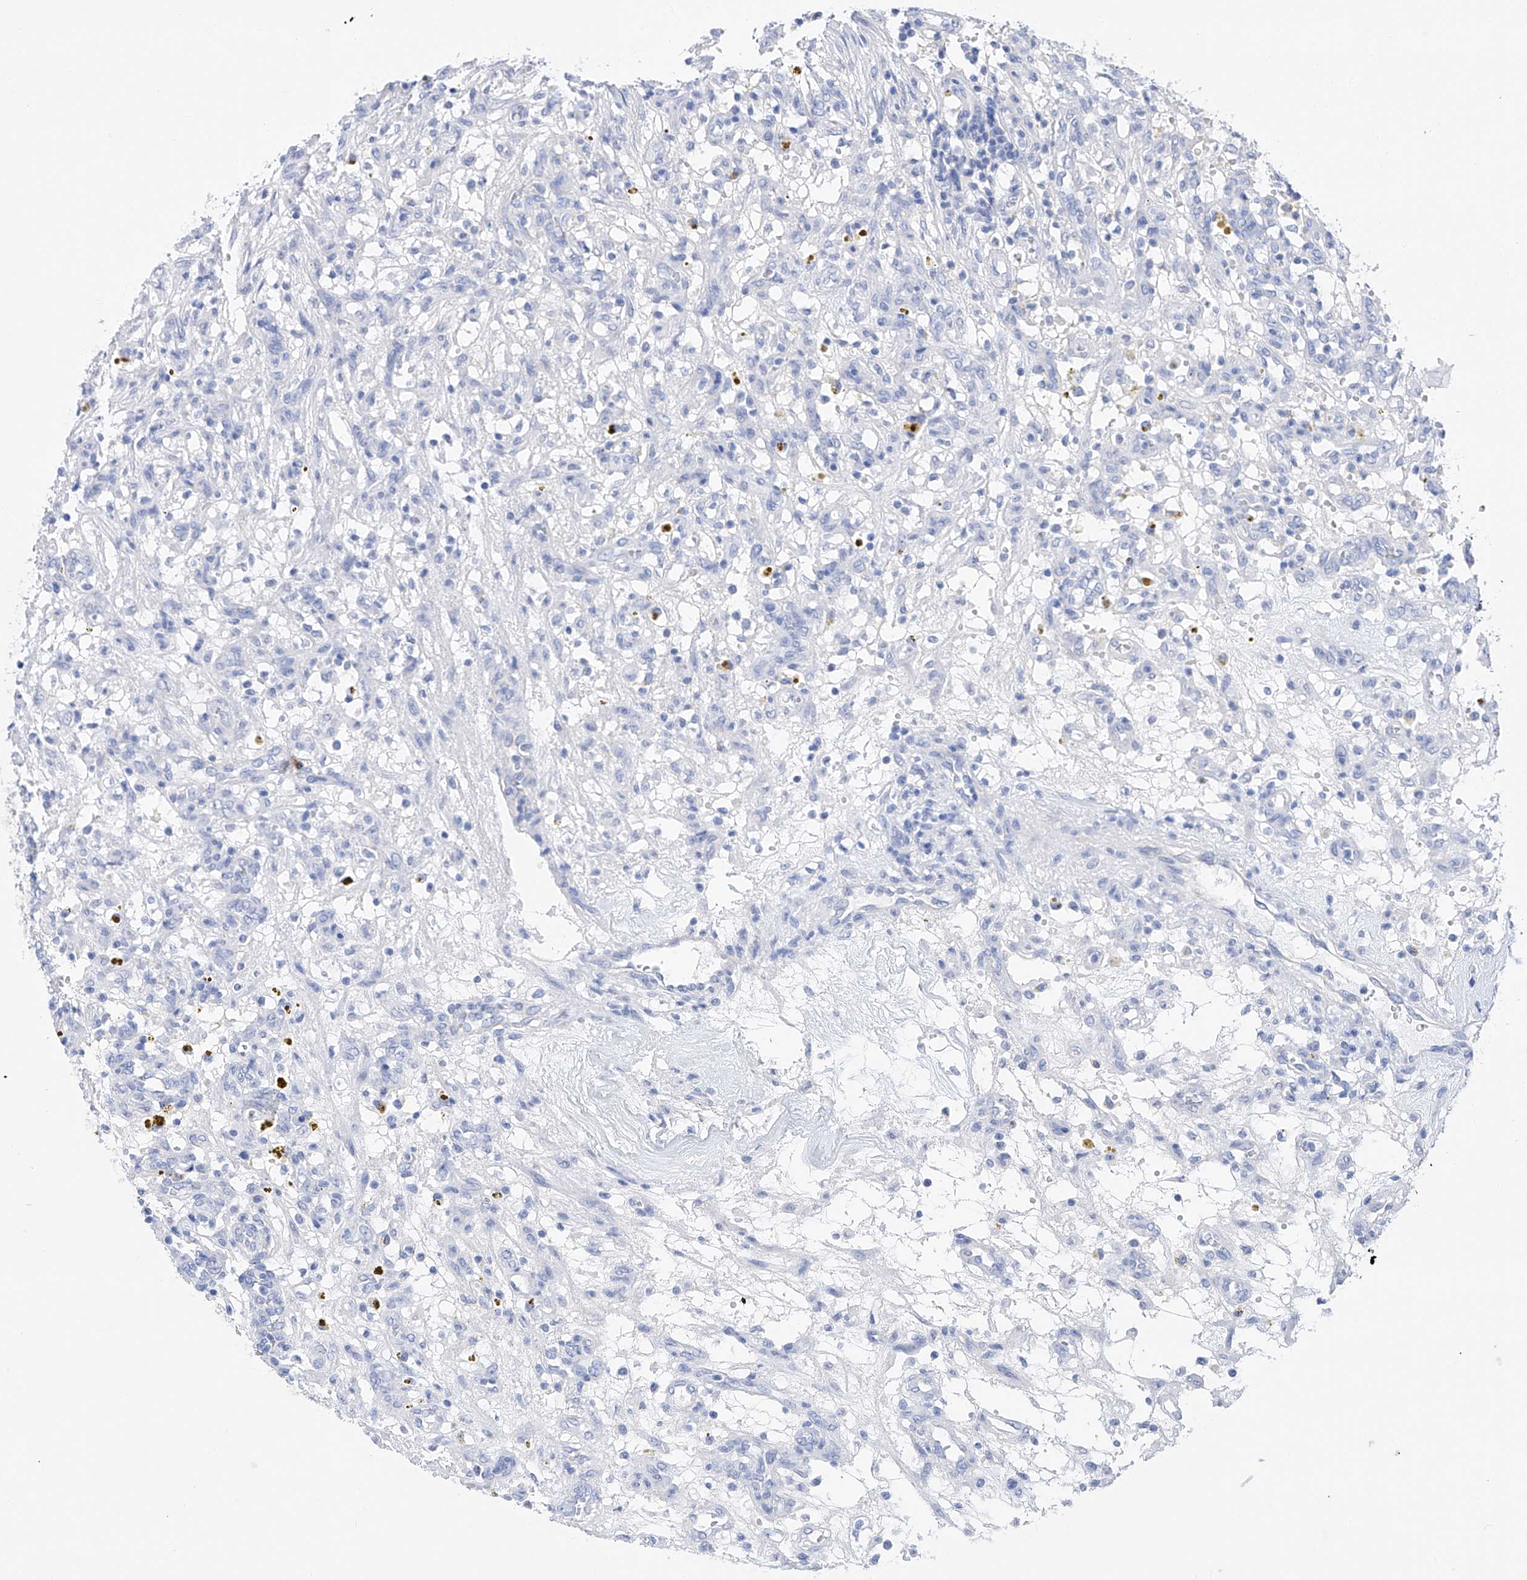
{"staining": {"intensity": "negative", "quantity": "none", "location": "none"}, "tissue": "renal cancer", "cell_type": "Tumor cells", "image_type": "cancer", "snomed": [{"axis": "morphology", "description": "Adenocarcinoma, NOS"}, {"axis": "topography", "description": "Kidney"}], "caption": "Immunohistochemical staining of renal adenocarcinoma reveals no significant expression in tumor cells.", "gene": "FLG", "patient": {"sex": "female", "age": 57}}